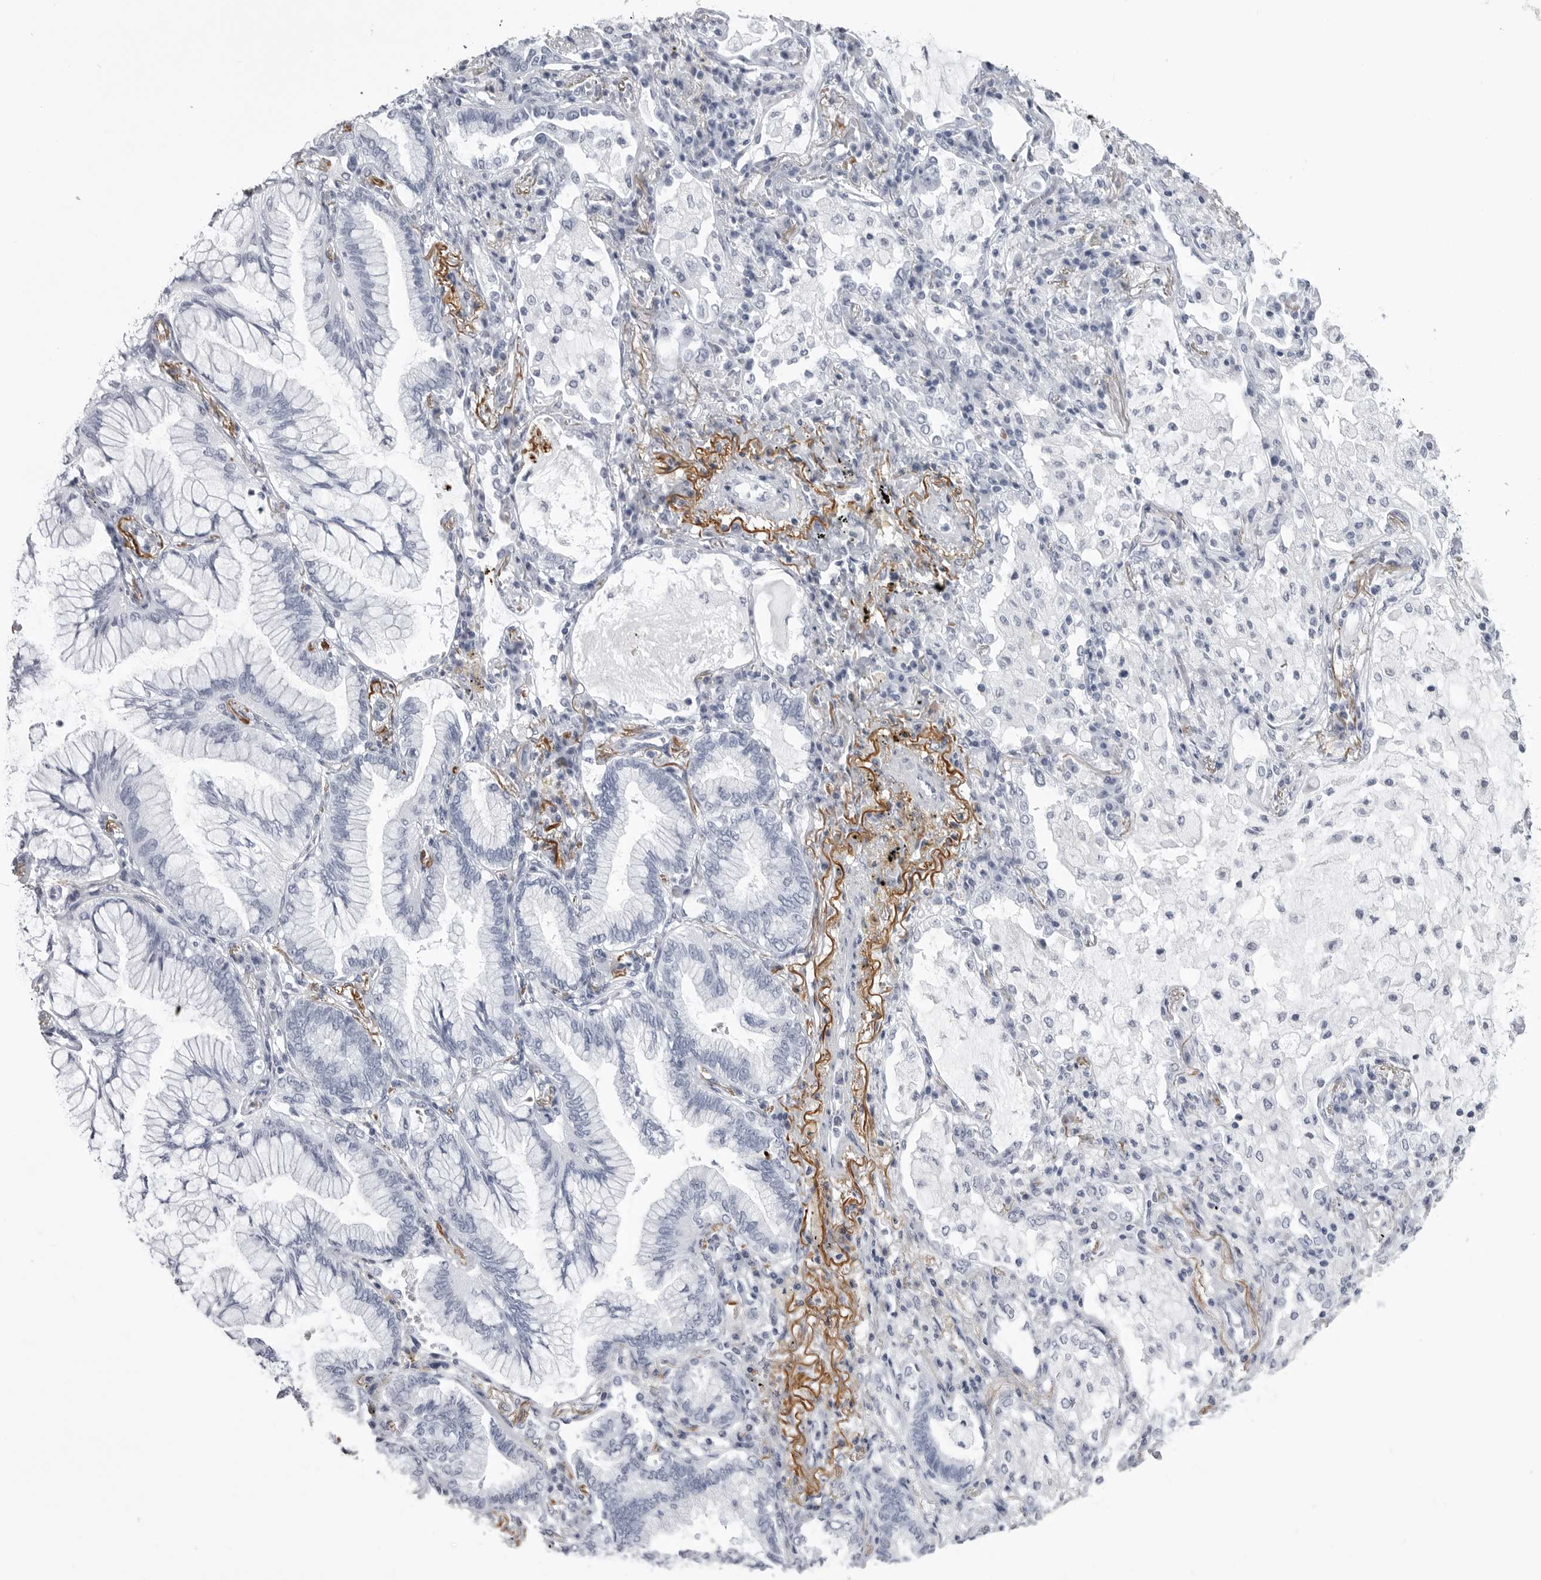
{"staining": {"intensity": "negative", "quantity": "none", "location": "none"}, "tissue": "lung cancer", "cell_type": "Tumor cells", "image_type": "cancer", "snomed": [{"axis": "morphology", "description": "Adenocarcinoma, NOS"}, {"axis": "topography", "description": "Lung"}], "caption": "High magnification brightfield microscopy of lung cancer stained with DAB (3,3'-diaminobenzidine) (brown) and counterstained with hematoxylin (blue): tumor cells show no significant expression.", "gene": "COL26A1", "patient": {"sex": "female", "age": 70}}